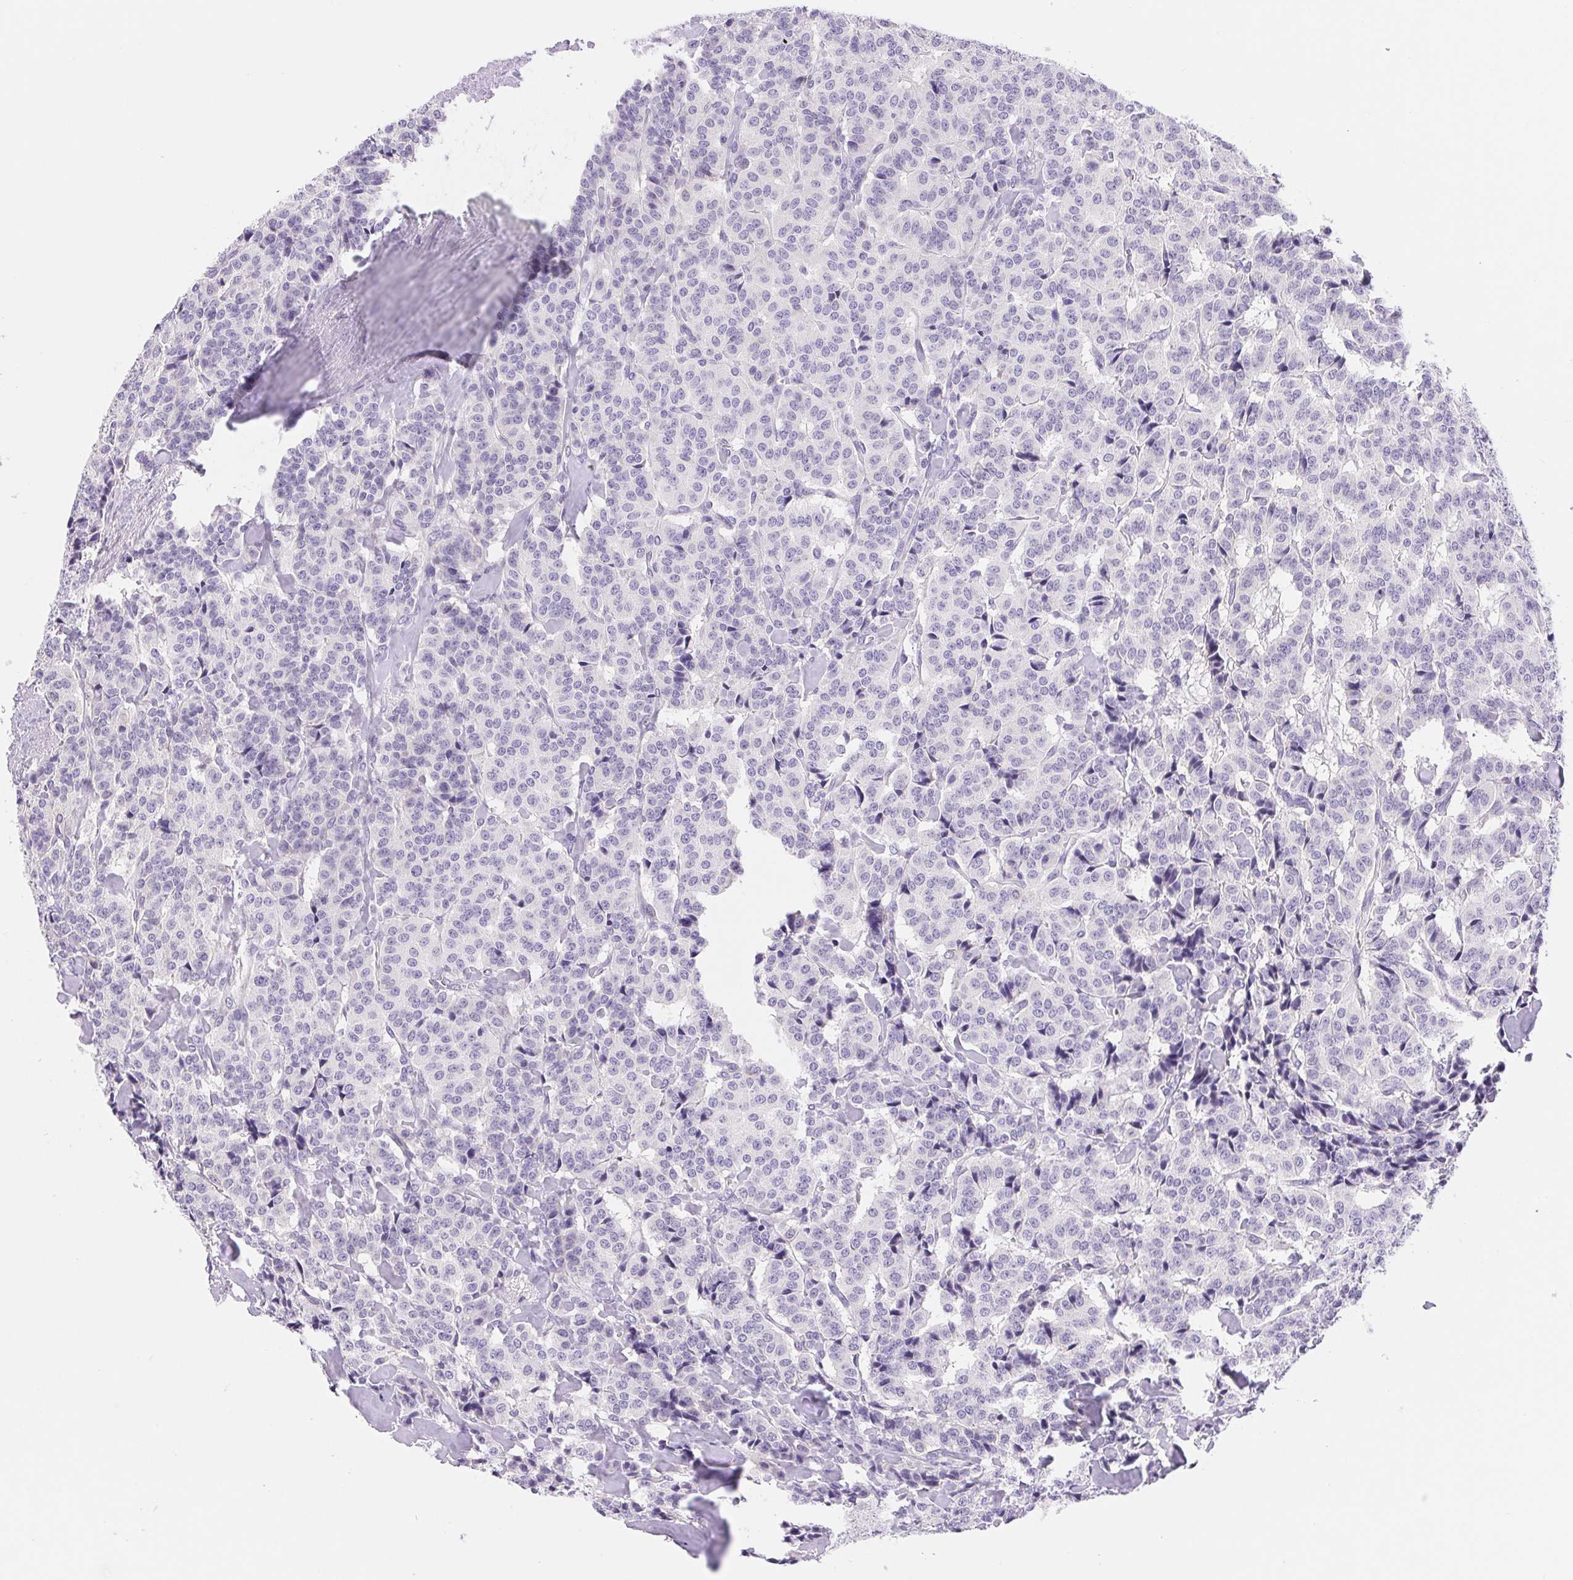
{"staining": {"intensity": "negative", "quantity": "none", "location": "none"}, "tissue": "carcinoid", "cell_type": "Tumor cells", "image_type": "cancer", "snomed": [{"axis": "morphology", "description": "Normal tissue, NOS"}, {"axis": "morphology", "description": "Carcinoid, malignant, NOS"}, {"axis": "topography", "description": "Lung"}], "caption": "A histopathology image of carcinoid stained for a protein demonstrates no brown staining in tumor cells. The staining was performed using DAB (3,3'-diaminobenzidine) to visualize the protein expression in brown, while the nuclei were stained in blue with hematoxylin (Magnification: 20x).", "gene": "ASGR2", "patient": {"sex": "female", "age": 46}}